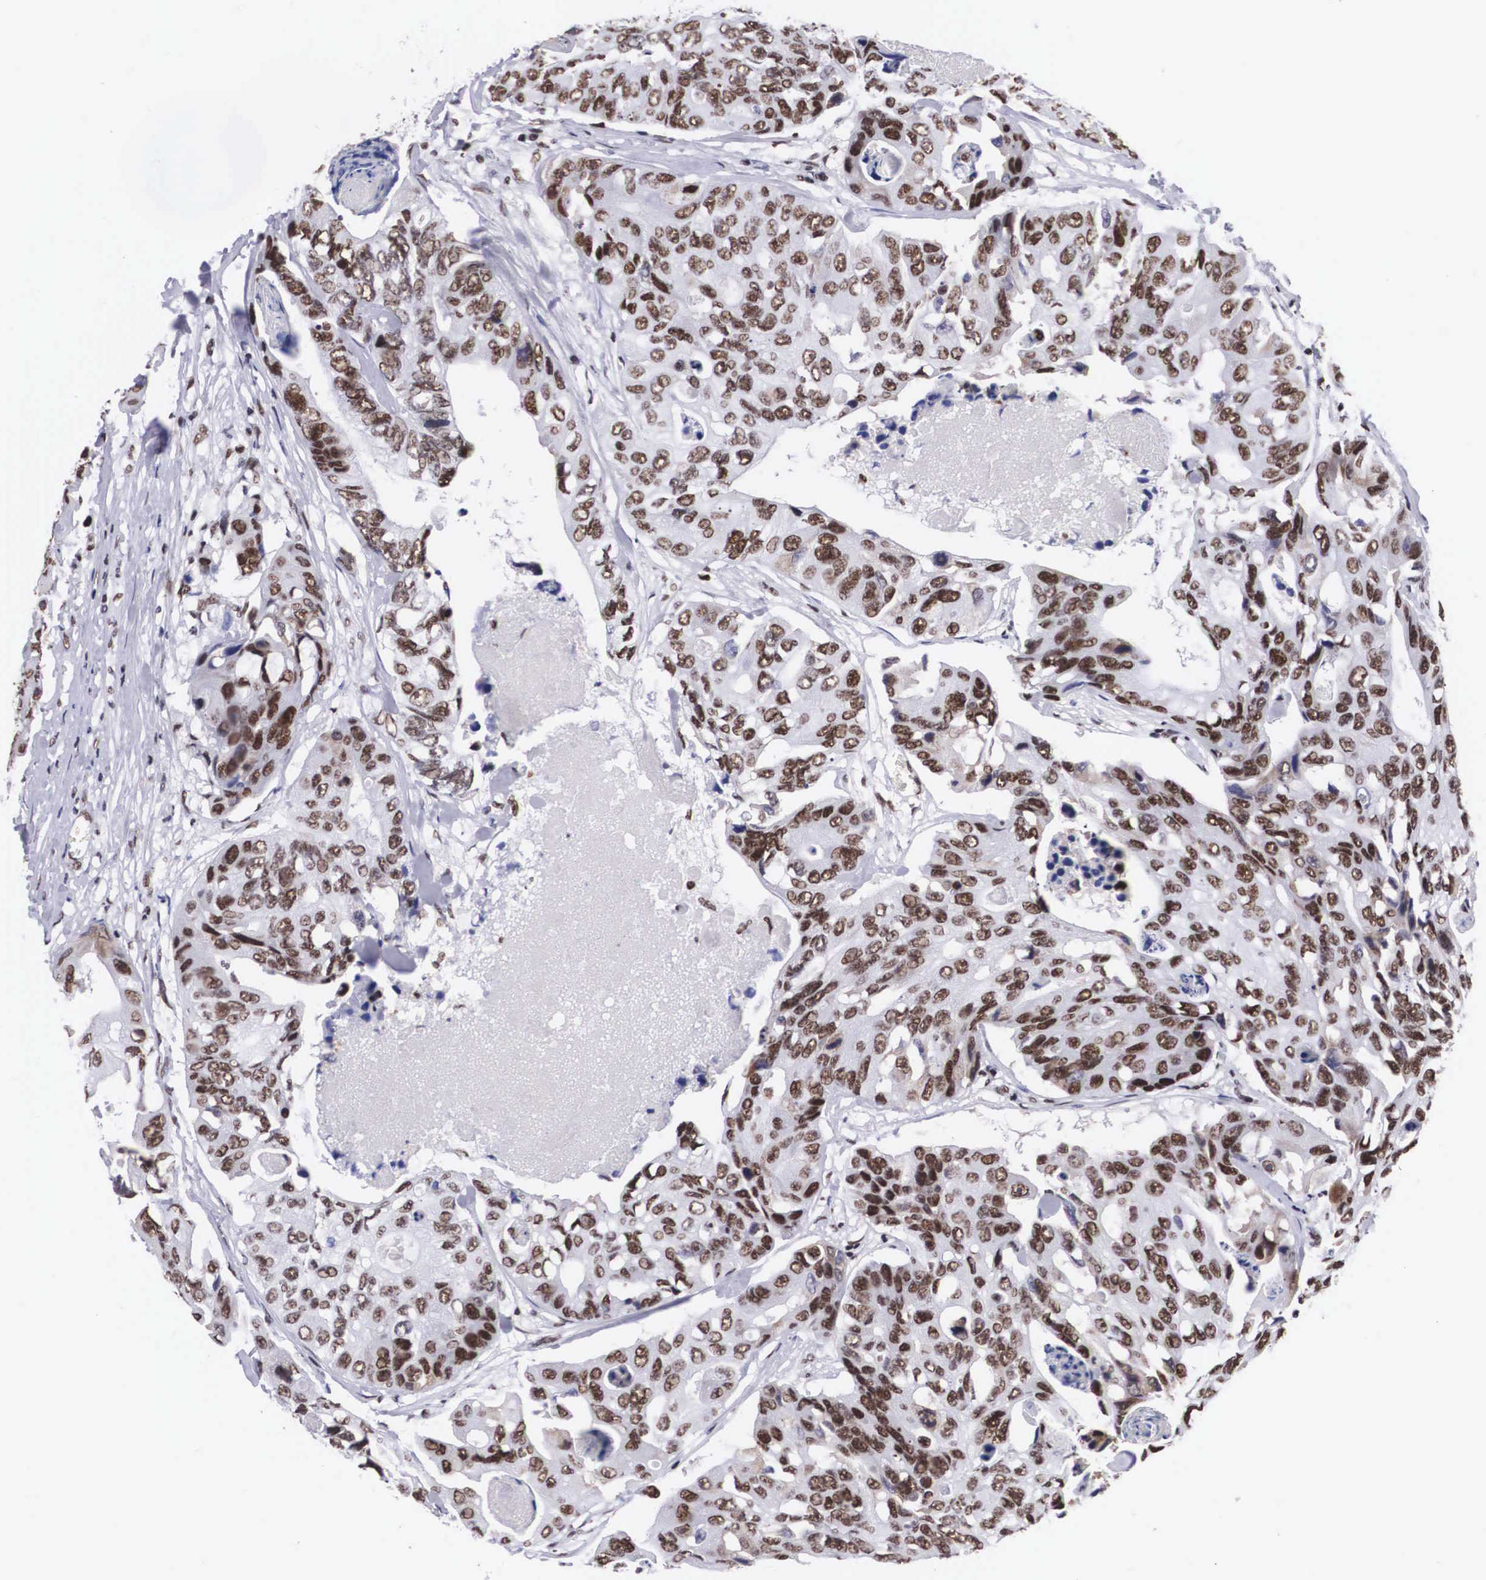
{"staining": {"intensity": "moderate", "quantity": ">75%", "location": "nuclear"}, "tissue": "colorectal cancer", "cell_type": "Tumor cells", "image_type": "cancer", "snomed": [{"axis": "morphology", "description": "Adenocarcinoma, NOS"}, {"axis": "topography", "description": "Colon"}], "caption": "Colorectal adenocarcinoma stained for a protein (brown) exhibits moderate nuclear positive positivity in about >75% of tumor cells.", "gene": "SF3A1", "patient": {"sex": "female", "age": 86}}